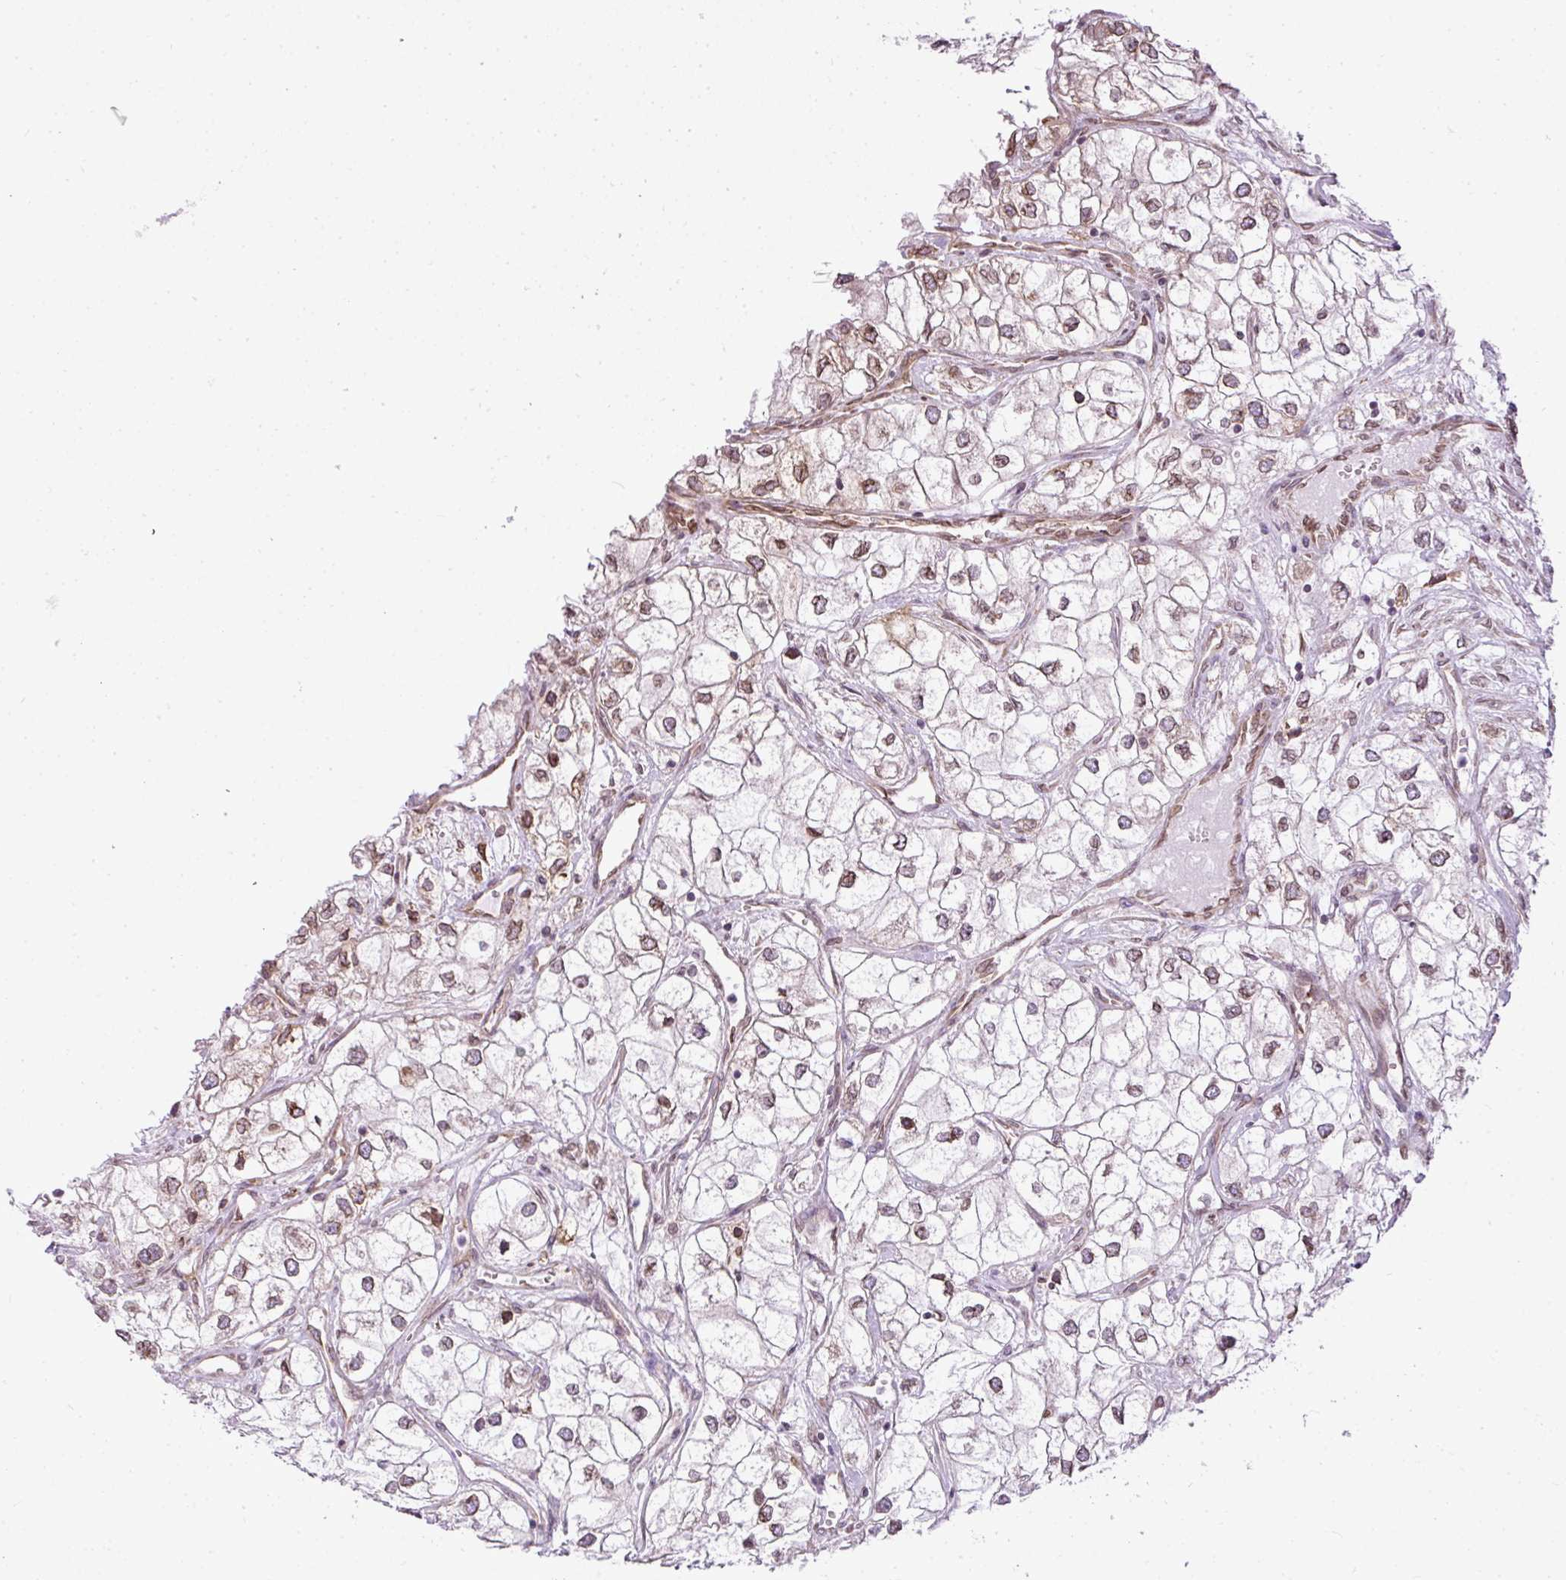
{"staining": {"intensity": "weak", "quantity": "25%-75%", "location": "nuclear"}, "tissue": "renal cancer", "cell_type": "Tumor cells", "image_type": "cancer", "snomed": [{"axis": "morphology", "description": "Adenocarcinoma, NOS"}, {"axis": "topography", "description": "Kidney"}], "caption": "Renal cancer (adenocarcinoma) stained for a protein shows weak nuclear positivity in tumor cells.", "gene": "COX18", "patient": {"sex": "male", "age": 59}}